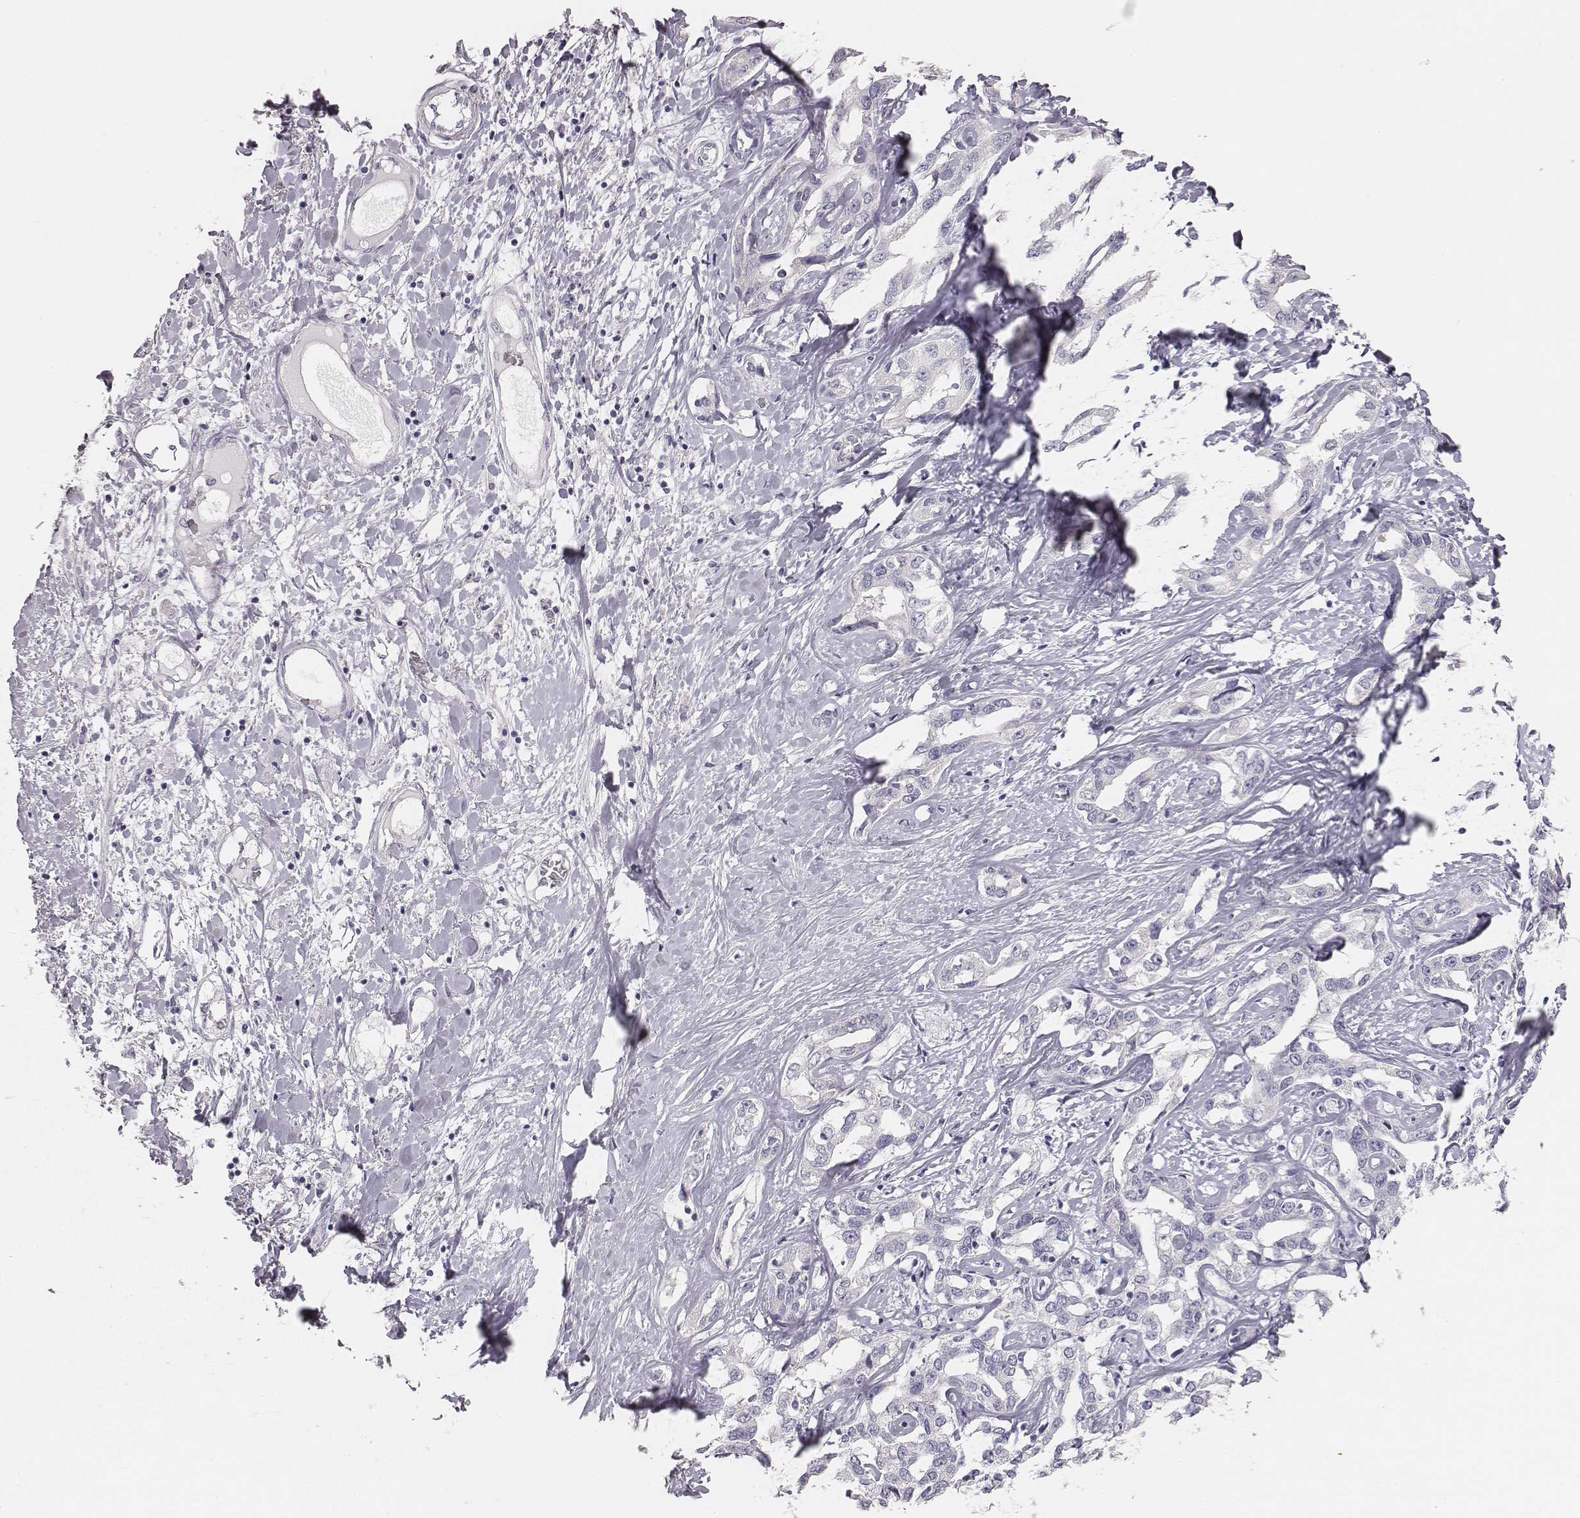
{"staining": {"intensity": "negative", "quantity": "none", "location": "none"}, "tissue": "liver cancer", "cell_type": "Tumor cells", "image_type": "cancer", "snomed": [{"axis": "morphology", "description": "Cholangiocarcinoma"}, {"axis": "topography", "description": "Liver"}], "caption": "This is an immunohistochemistry (IHC) image of human liver cancer (cholangiocarcinoma). There is no expression in tumor cells.", "gene": "MYH6", "patient": {"sex": "male", "age": 59}}